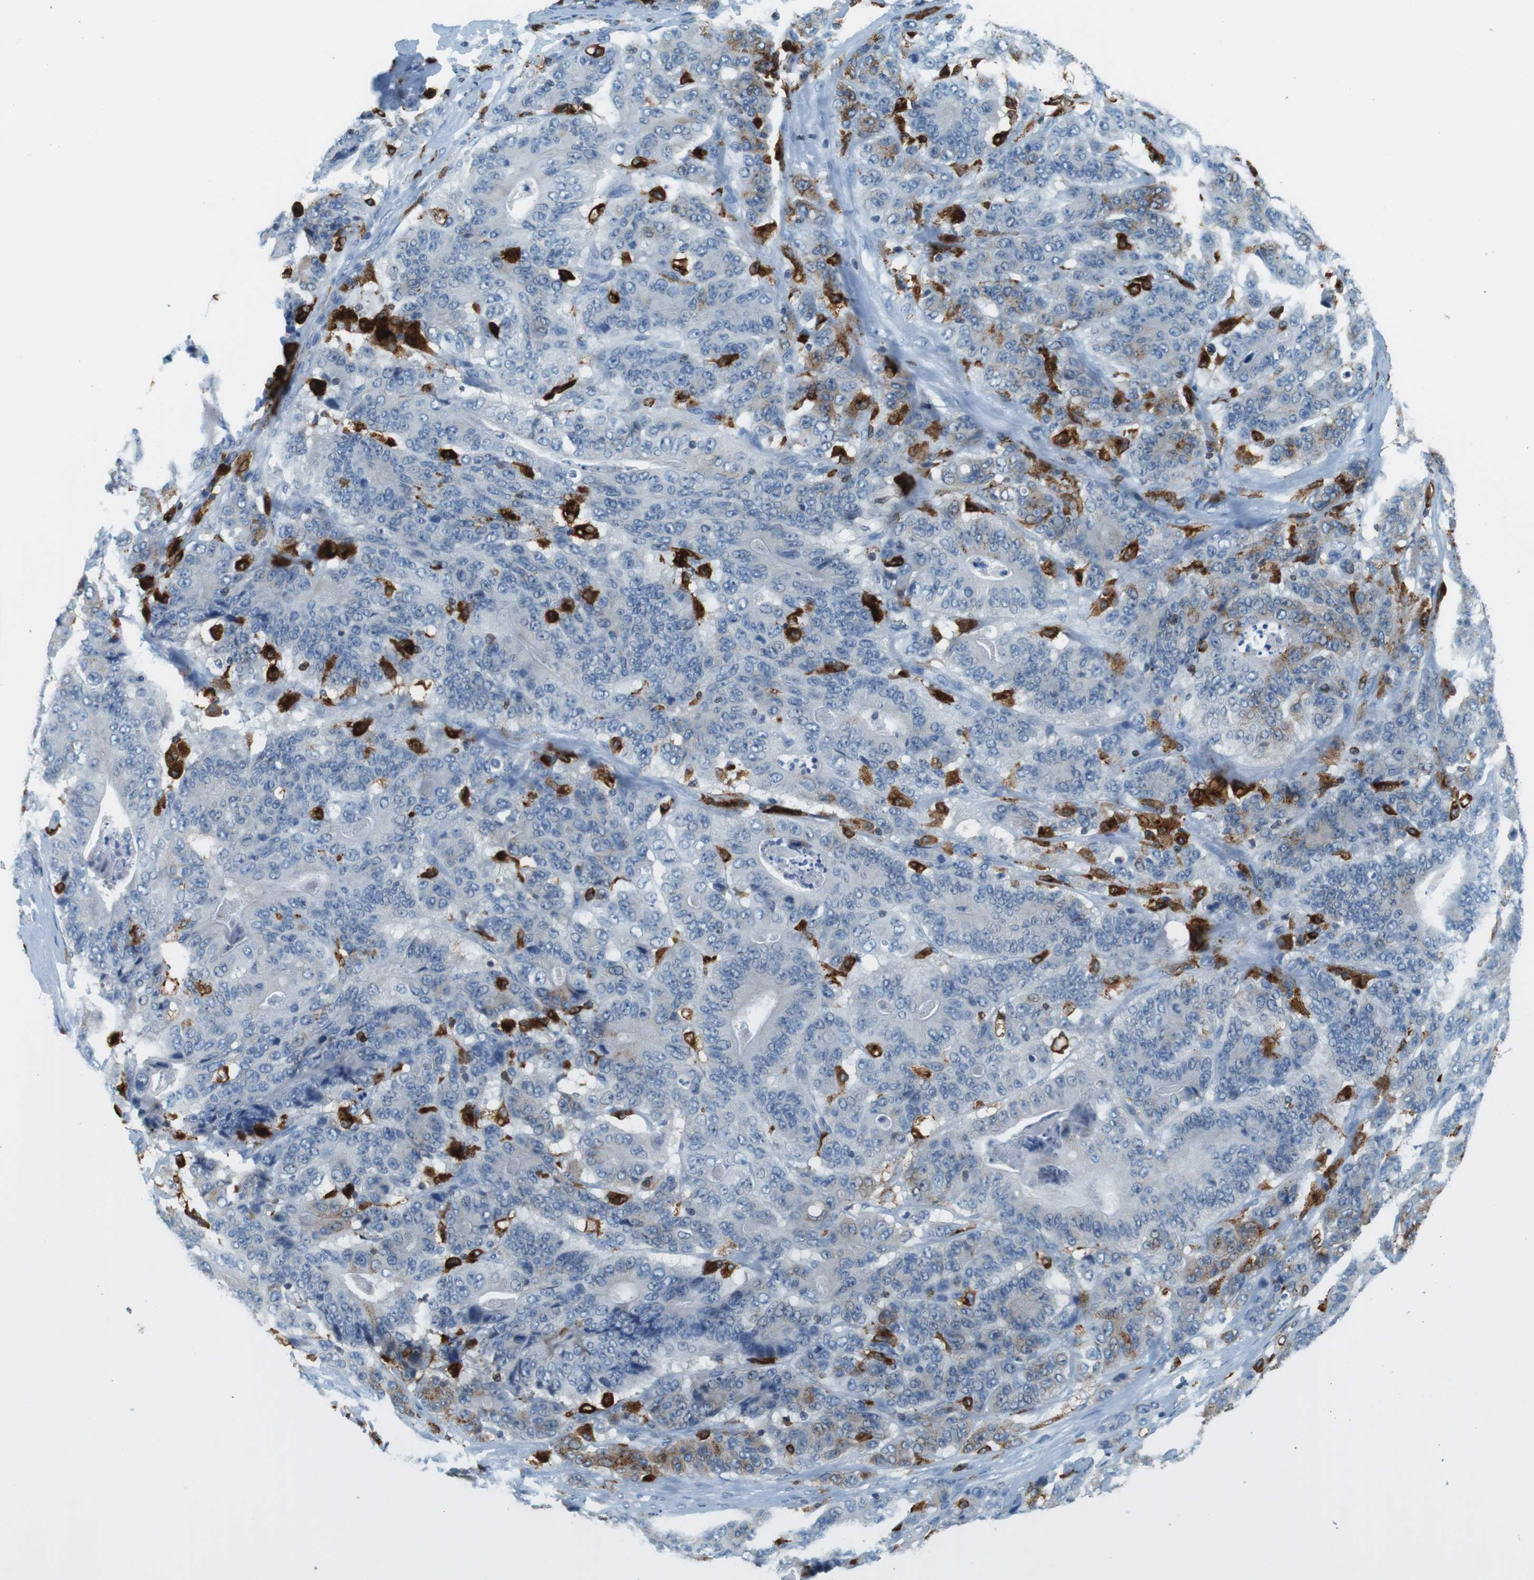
{"staining": {"intensity": "negative", "quantity": "none", "location": "none"}, "tissue": "stomach cancer", "cell_type": "Tumor cells", "image_type": "cancer", "snomed": [{"axis": "morphology", "description": "Adenocarcinoma, NOS"}, {"axis": "topography", "description": "Stomach"}], "caption": "A high-resolution micrograph shows immunohistochemistry staining of stomach cancer (adenocarcinoma), which displays no significant positivity in tumor cells.", "gene": "CIITA", "patient": {"sex": "female", "age": 73}}